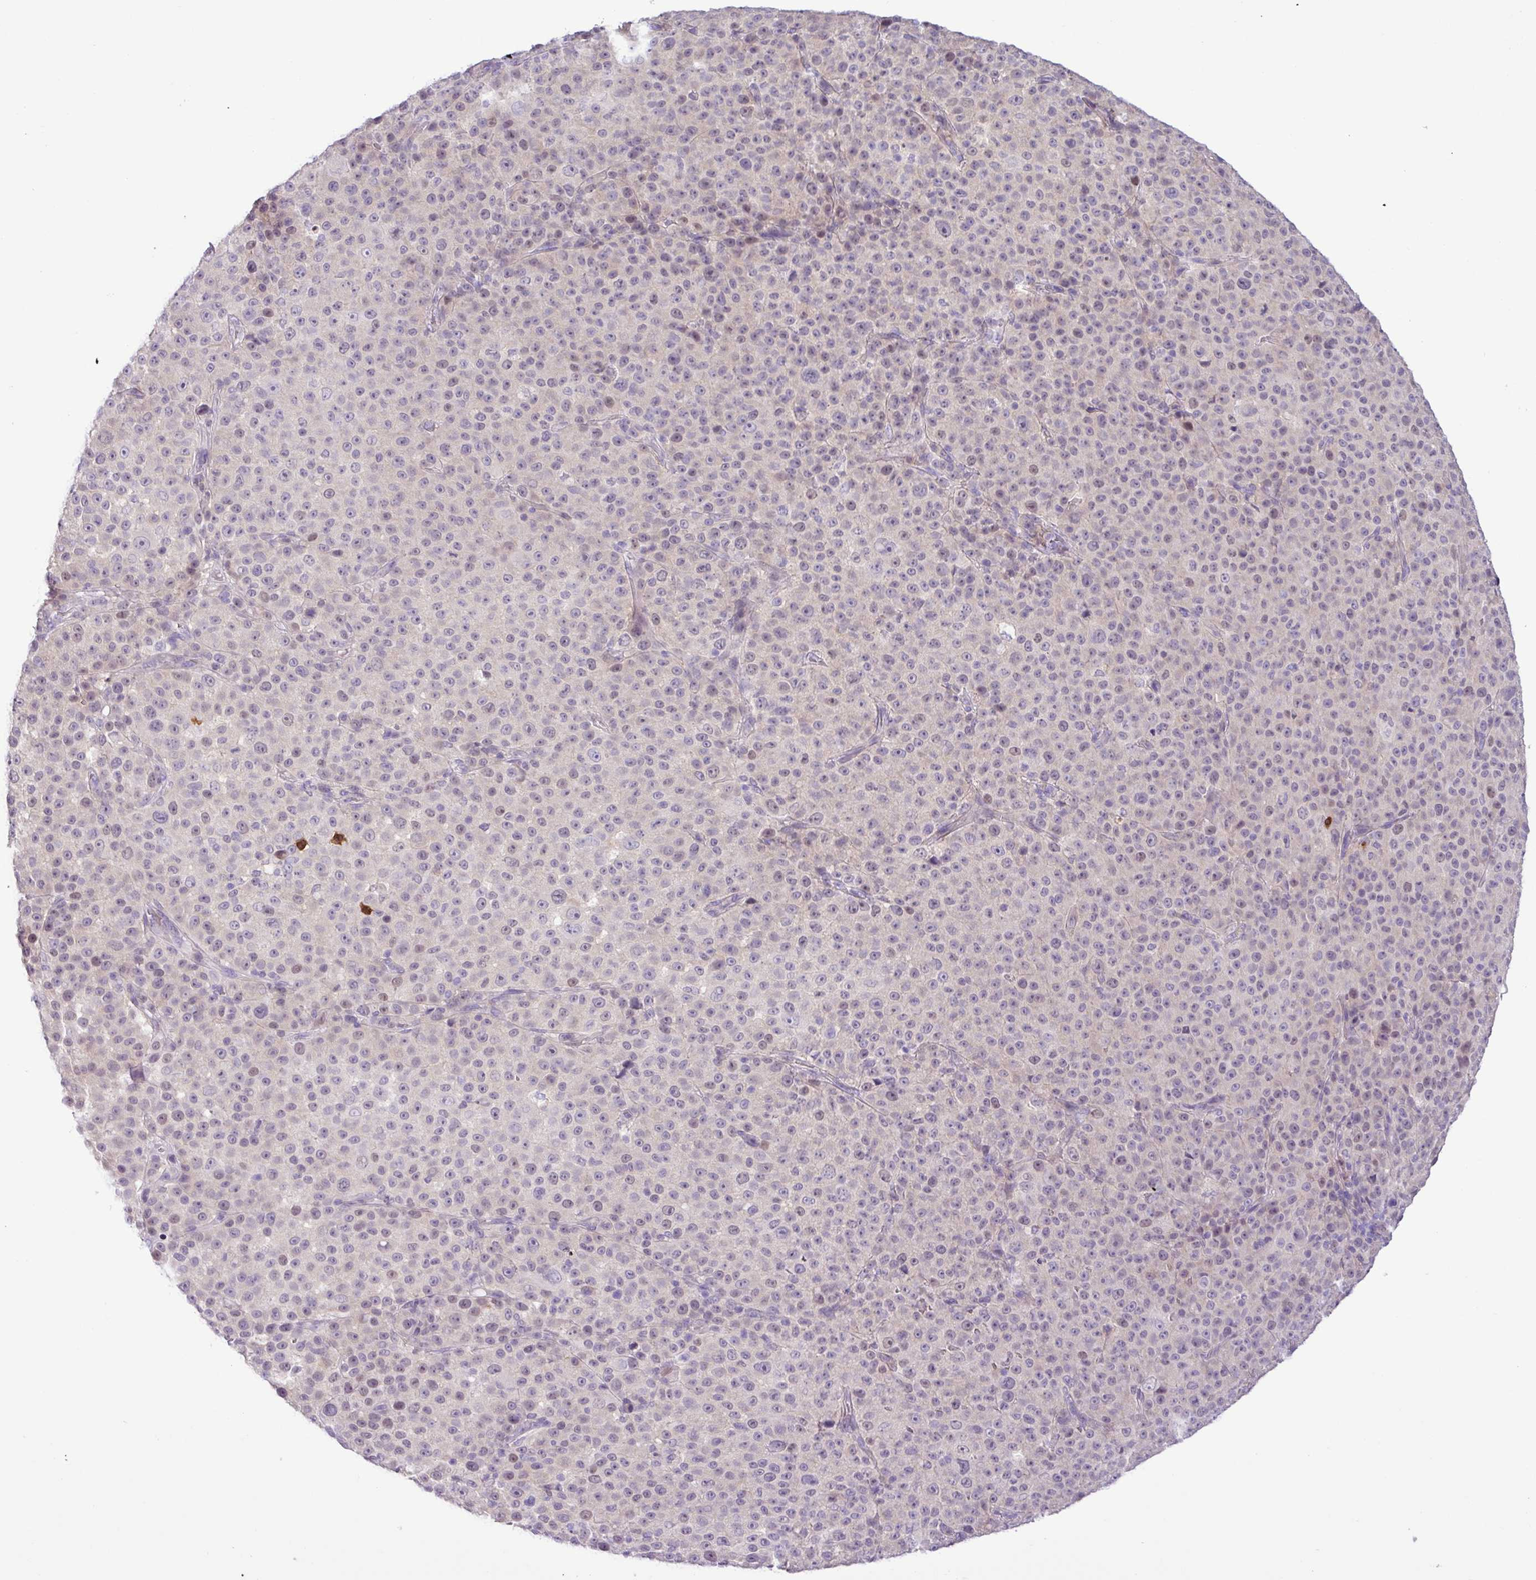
{"staining": {"intensity": "weak", "quantity": "<25%", "location": "nuclear"}, "tissue": "melanoma", "cell_type": "Tumor cells", "image_type": "cancer", "snomed": [{"axis": "morphology", "description": "Malignant melanoma, Metastatic site"}, {"axis": "topography", "description": "Skin"}, {"axis": "topography", "description": "Lymph node"}], "caption": "The immunohistochemistry (IHC) image has no significant staining in tumor cells of malignant melanoma (metastatic site) tissue.", "gene": "TONSL", "patient": {"sex": "male", "age": 66}}